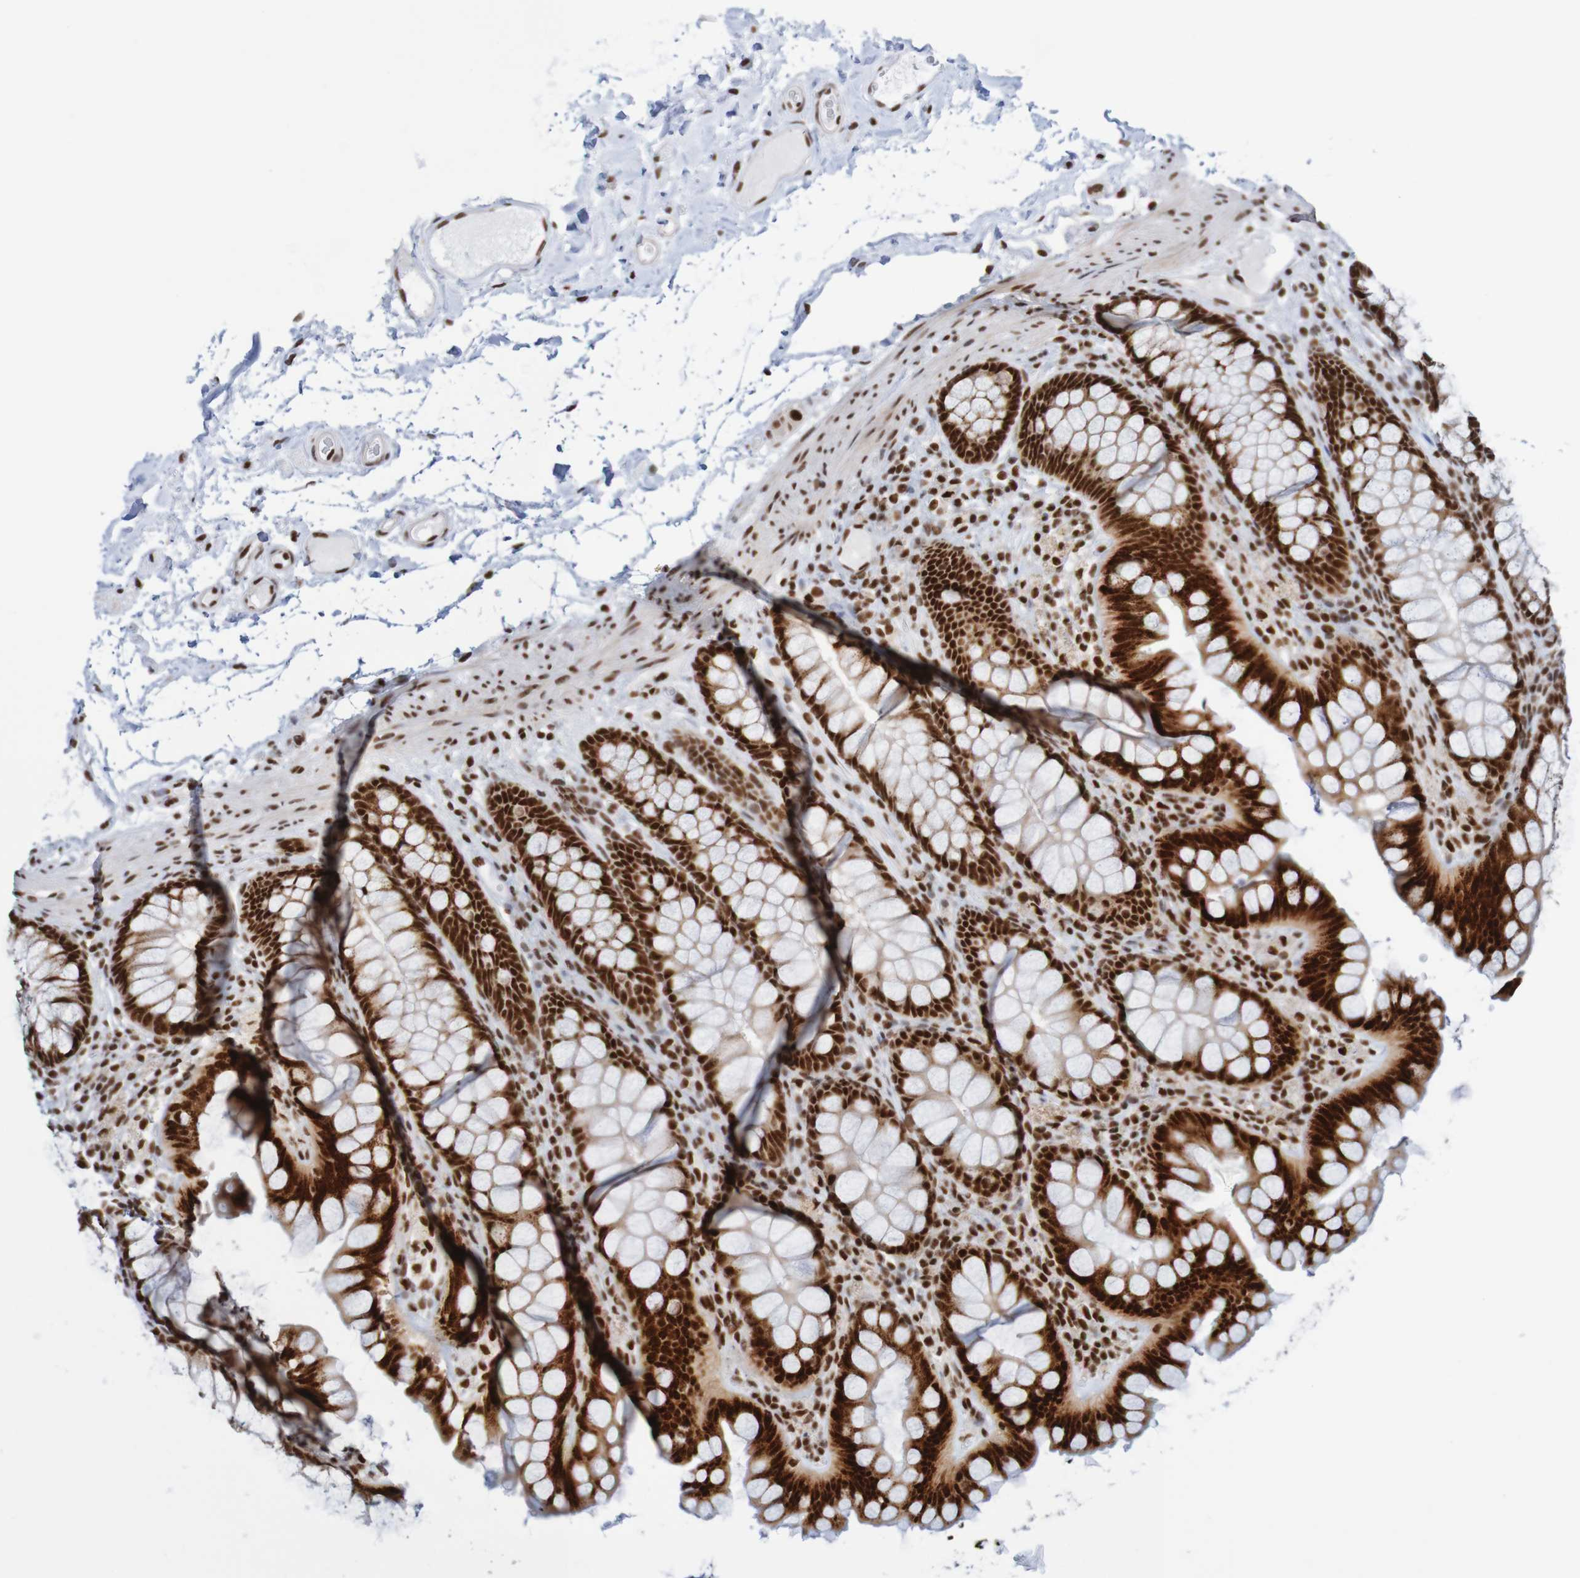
{"staining": {"intensity": "strong", "quantity": ">75%", "location": "nuclear"}, "tissue": "colon", "cell_type": "Endothelial cells", "image_type": "normal", "snomed": [{"axis": "morphology", "description": "Normal tissue, NOS"}, {"axis": "topography", "description": "Colon"}], "caption": "Colon stained for a protein displays strong nuclear positivity in endothelial cells.", "gene": "THRAP3", "patient": {"sex": "female", "age": 55}}